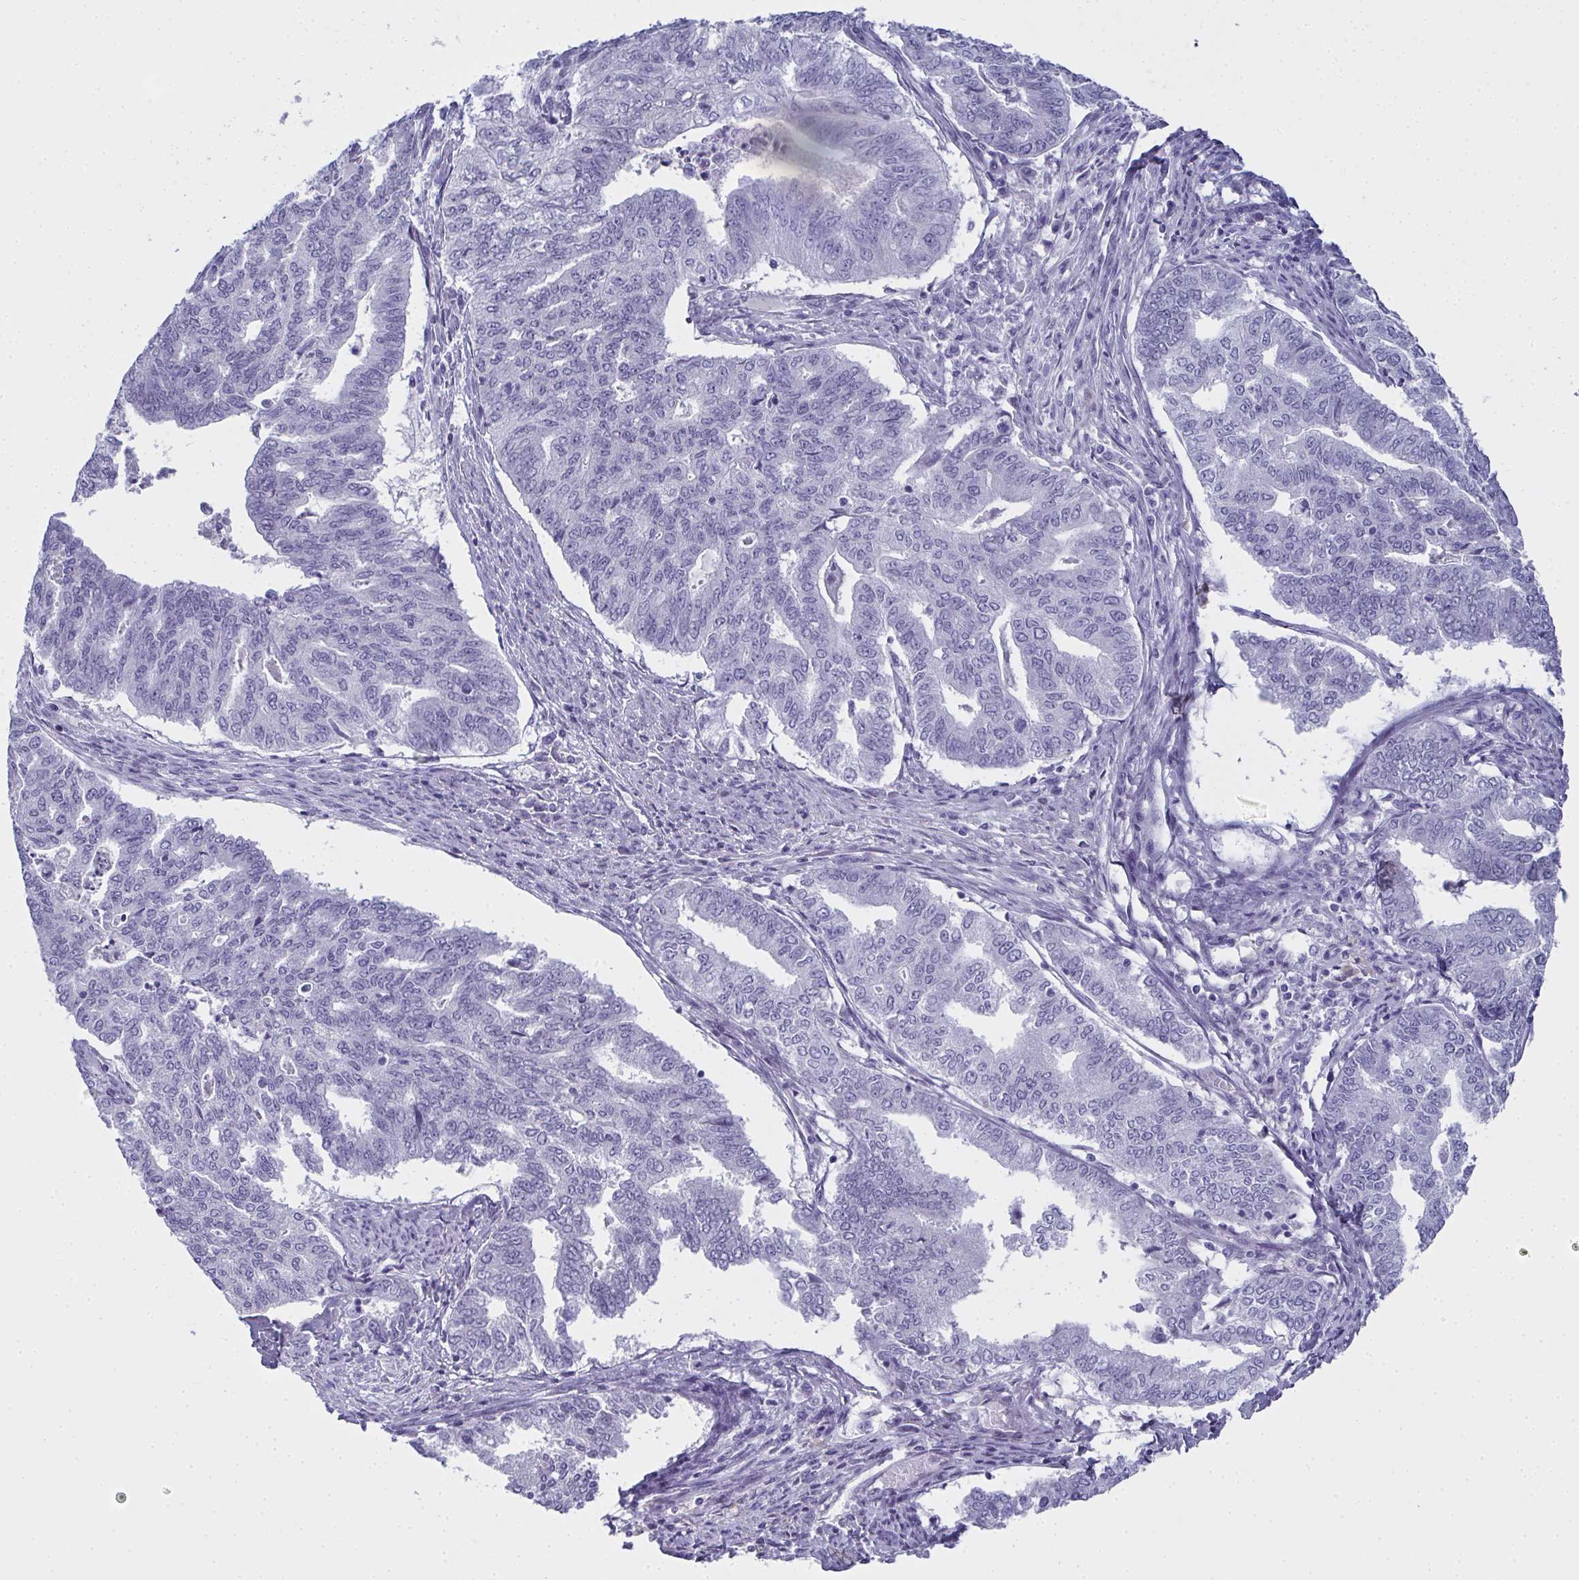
{"staining": {"intensity": "negative", "quantity": "none", "location": "none"}, "tissue": "endometrial cancer", "cell_type": "Tumor cells", "image_type": "cancer", "snomed": [{"axis": "morphology", "description": "Adenocarcinoma, NOS"}, {"axis": "topography", "description": "Endometrium"}], "caption": "Immunohistochemical staining of human adenocarcinoma (endometrial) displays no significant positivity in tumor cells.", "gene": "SLC36A2", "patient": {"sex": "female", "age": 79}}